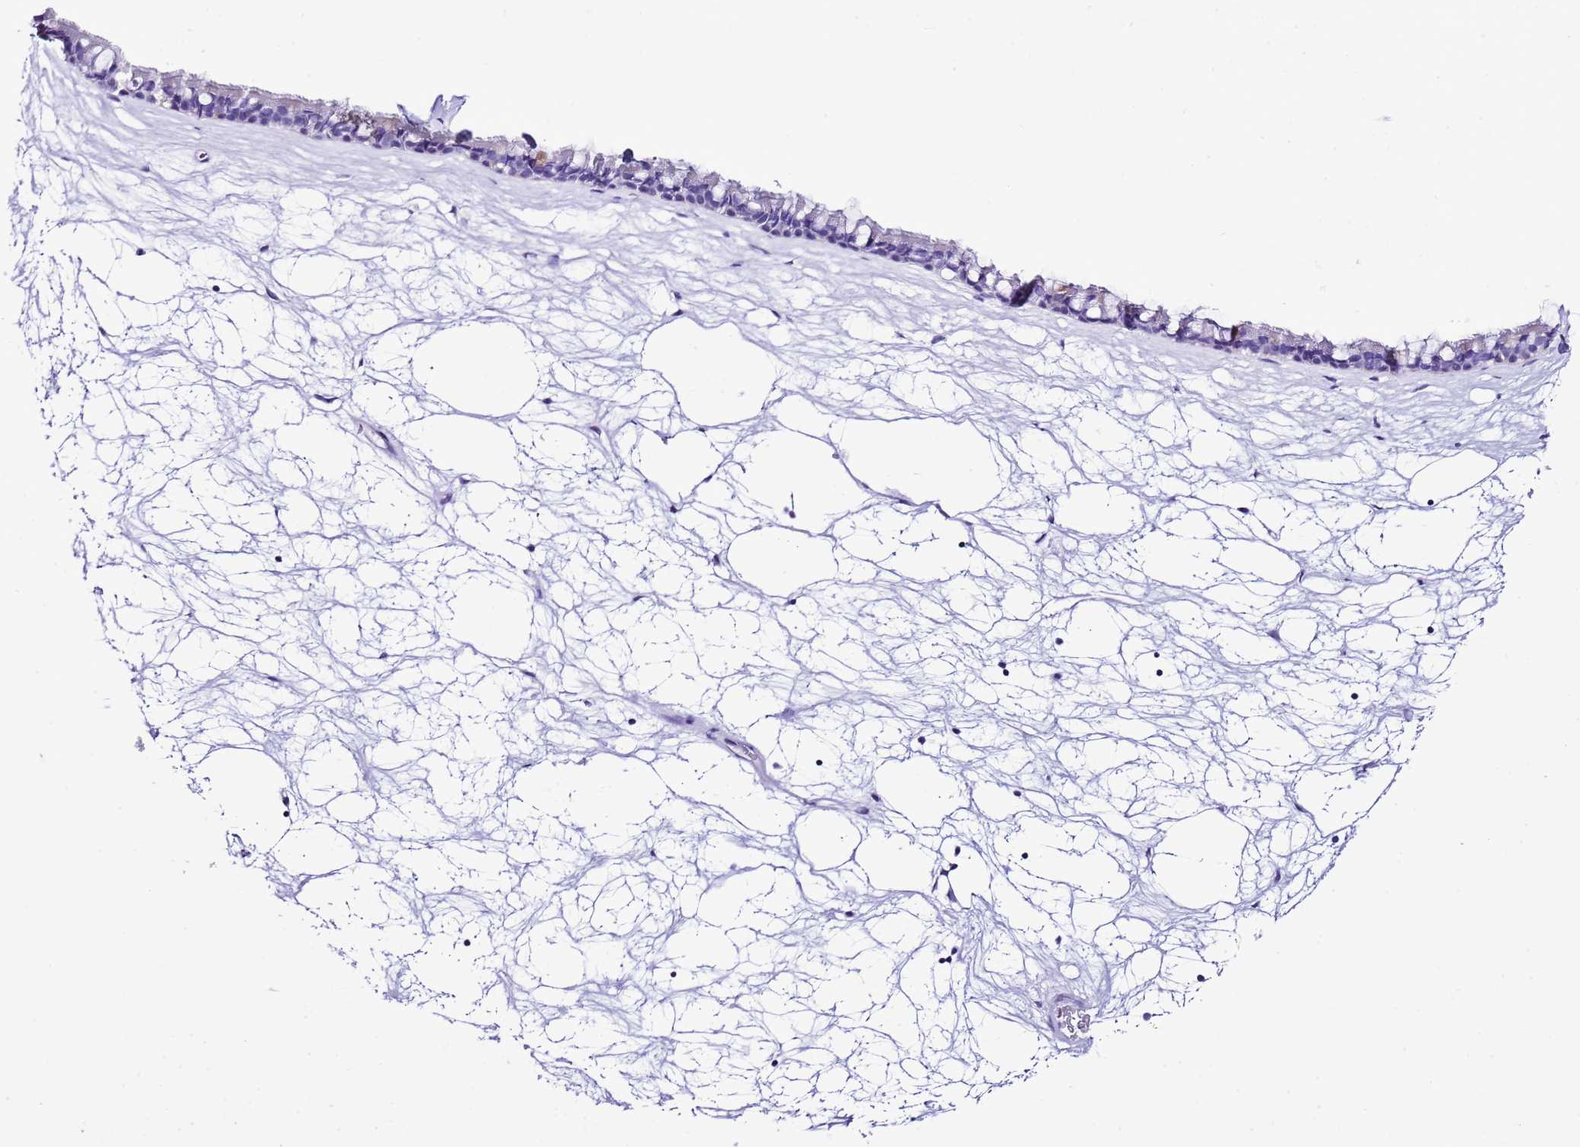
{"staining": {"intensity": "negative", "quantity": "none", "location": "none"}, "tissue": "nasopharynx", "cell_type": "Respiratory epithelial cells", "image_type": "normal", "snomed": [{"axis": "morphology", "description": "Normal tissue, NOS"}, {"axis": "topography", "description": "Nasopharynx"}], "caption": "IHC micrograph of normal nasopharynx stained for a protein (brown), which reveals no staining in respiratory epithelial cells.", "gene": "KCNC1", "patient": {"sex": "male", "age": 64}}